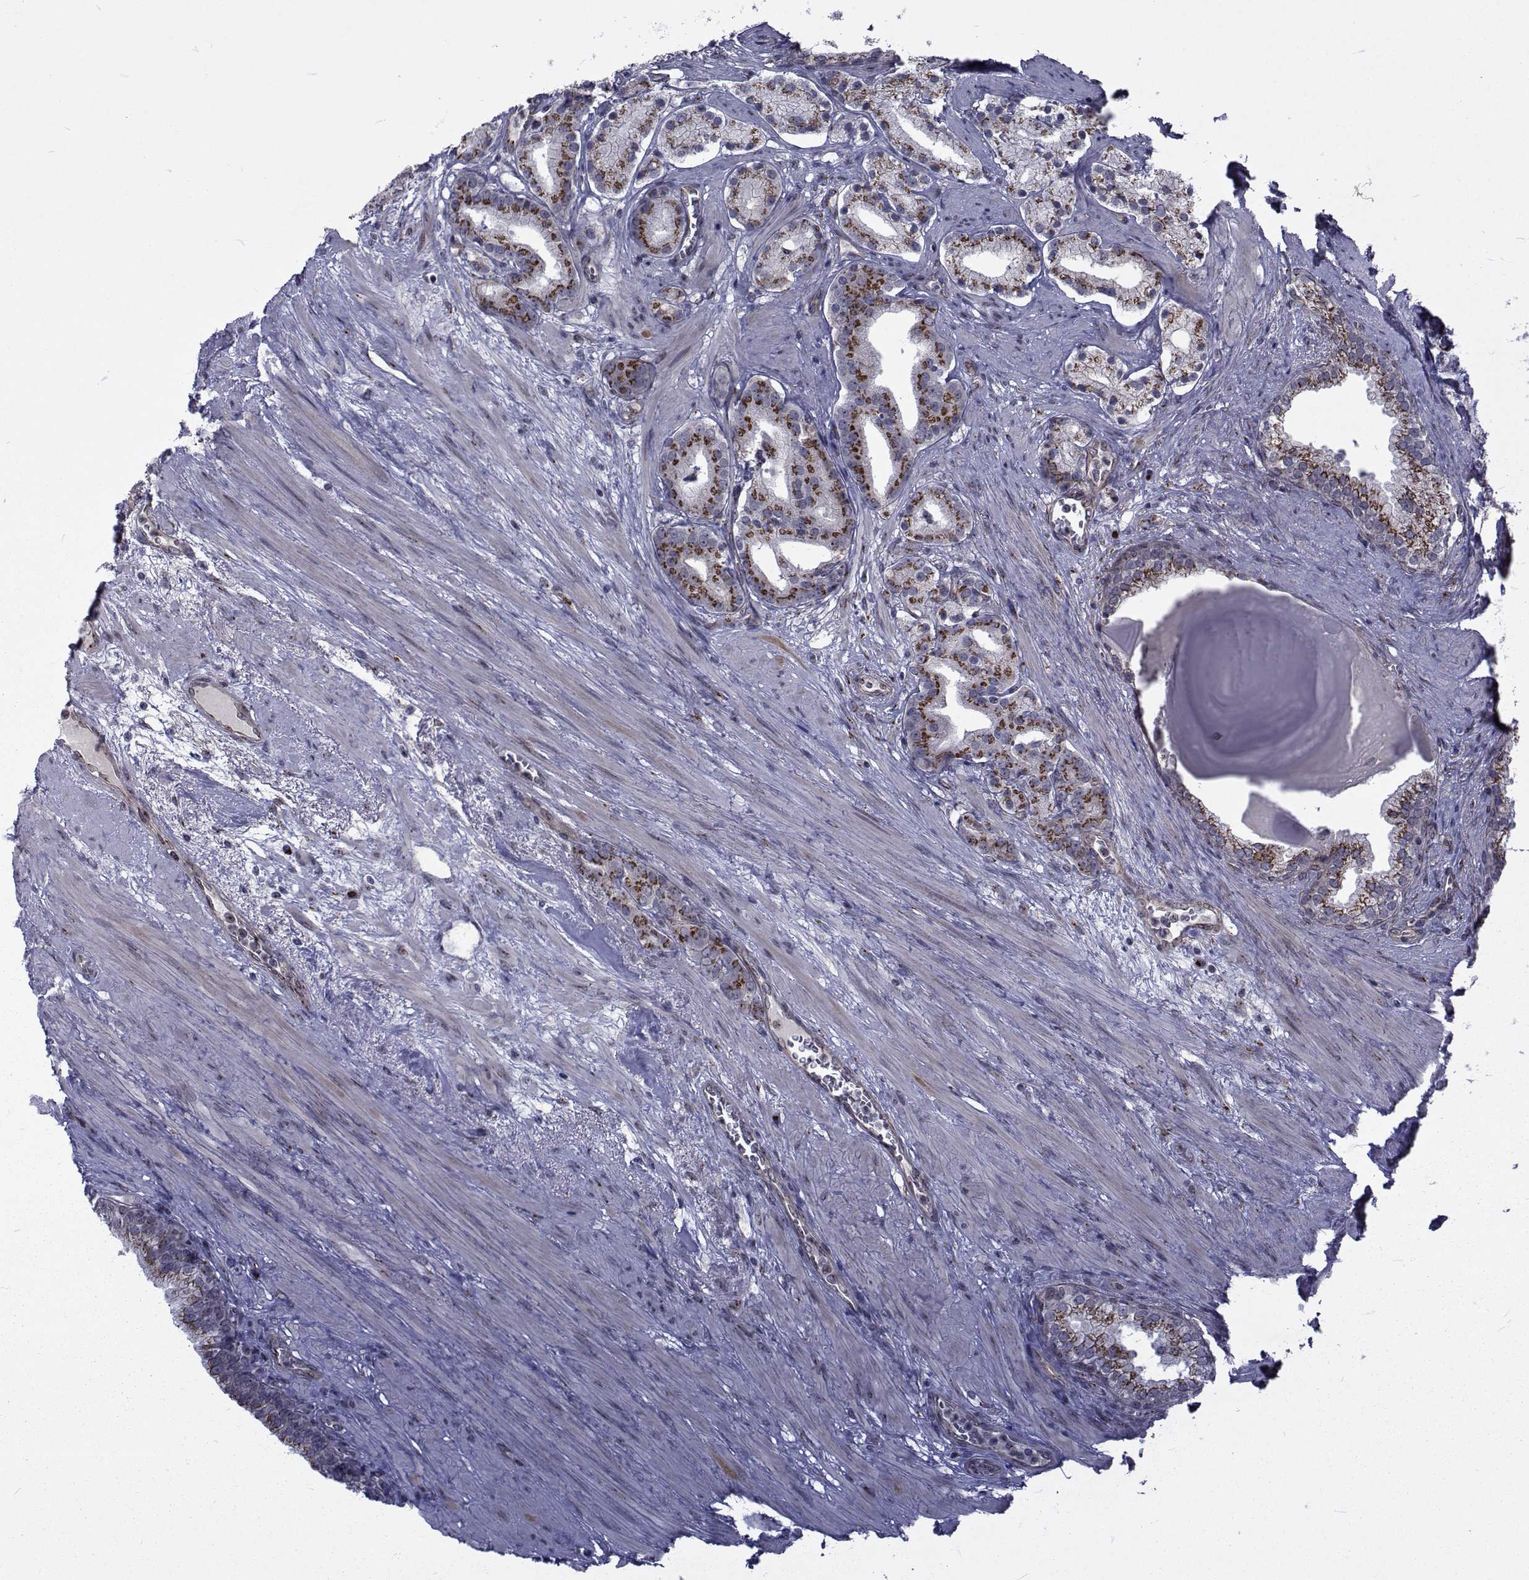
{"staining": {"intensity": "strong", "quantity": "<25%", "location": "cytoplasmic/membranous"}, "tissue": "prostate cancer", "cell_type": "Tumor cells", "image_type": "cancer", "snomed": [{"axis": "morphology", "description": "Adenocarcinoma, NOS"}, {"axis": "topography", "description": "Prostate"}], "caption": "This micrograph shows prostate cancer (adenocarcinoma) stained with IHC to label a protein in brown. The cytoplasmic/membranous of tumor cells show strong positivity for the protein. Nuclei are counter-stained blue.", "gene": "ATP6V1C2", "patient": {"sex": "male", "age": 69}}